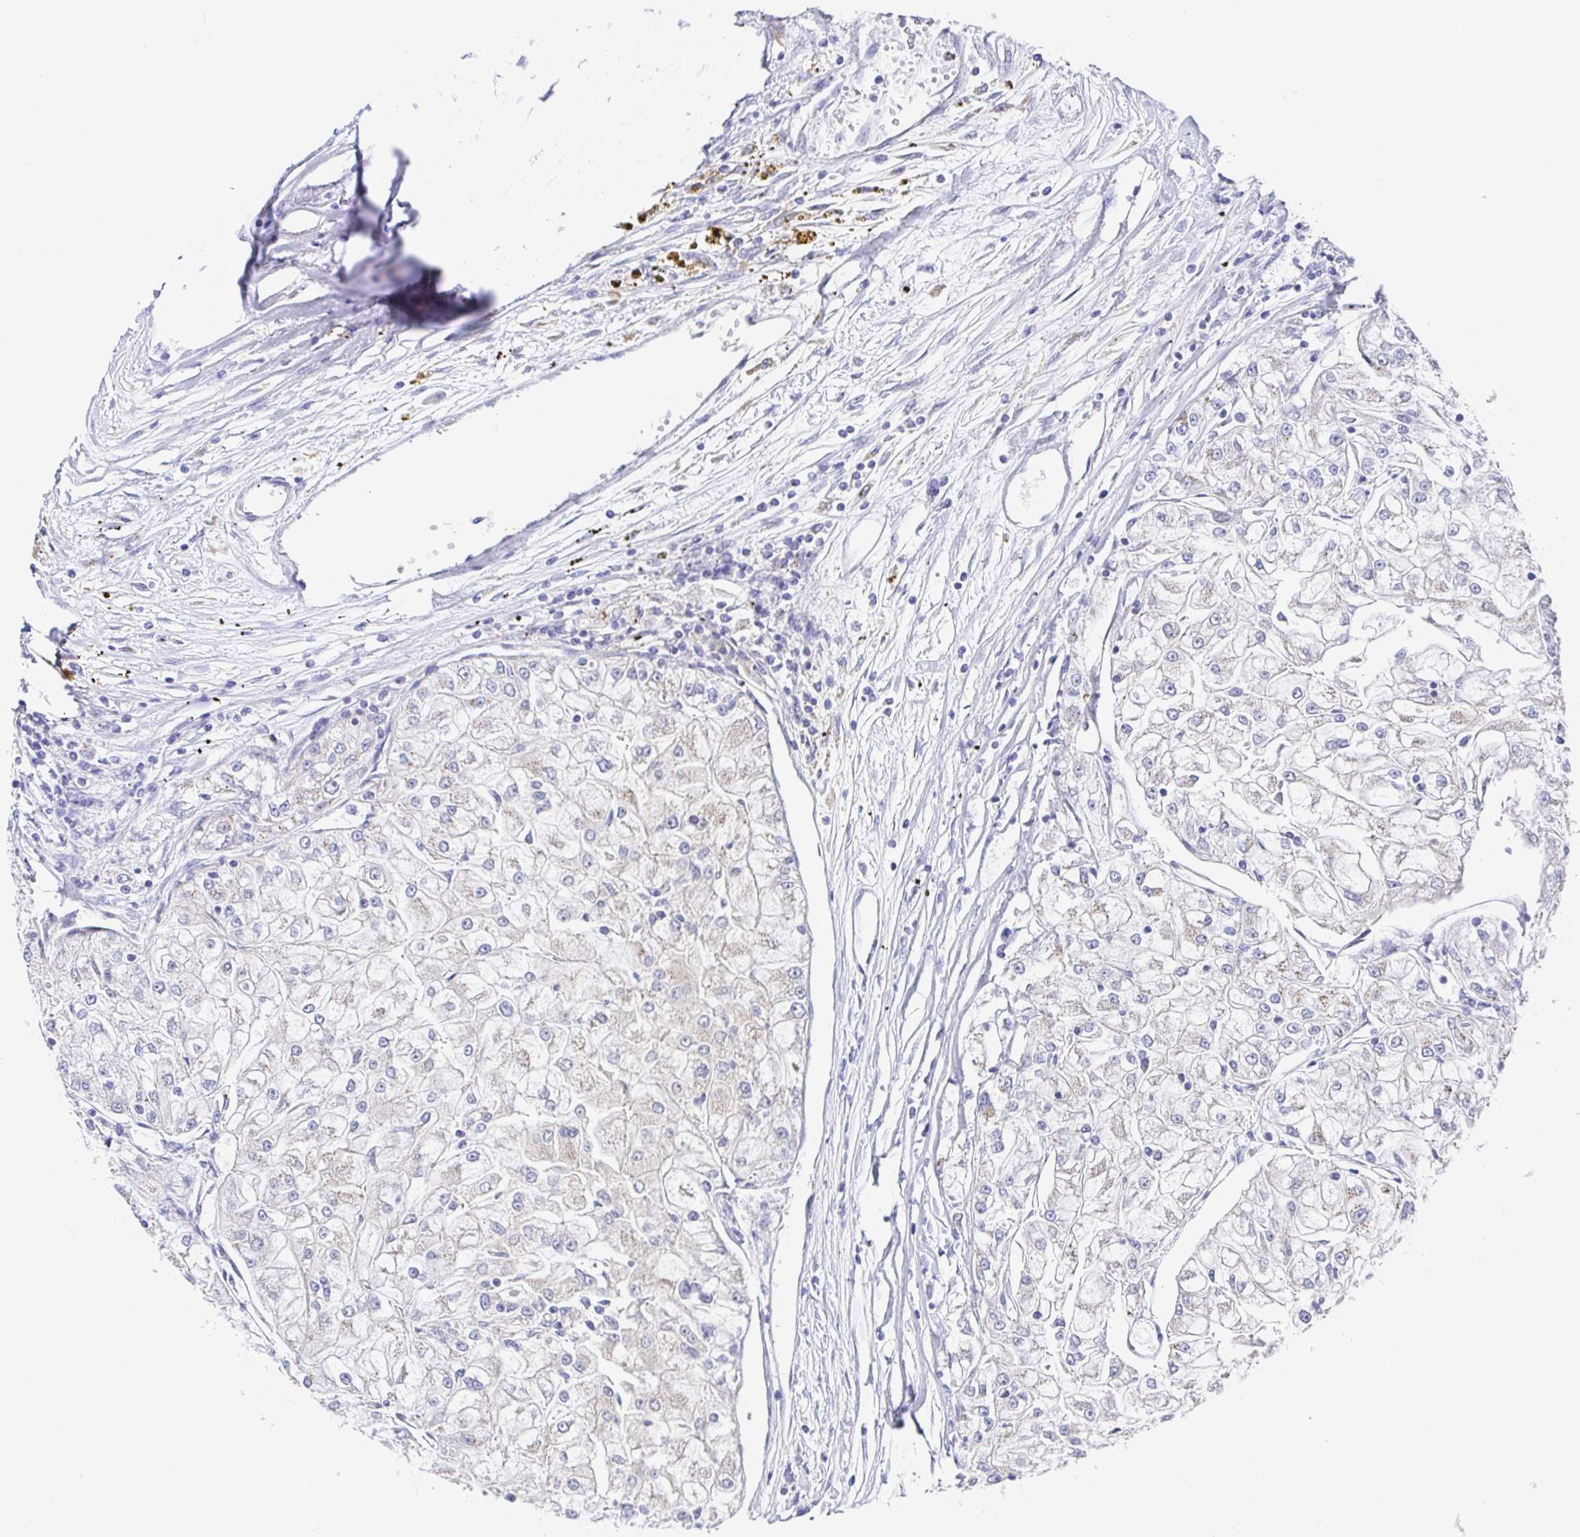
{"staining": {"intensity": "negative", "quantity": "none", "location": "none"}, "tissue": "renal cancer", "cell_type": "Tumor cells", "image_type": "cancer", "snomed": [{"axis": "morphology", "description": "Adenocarcinoma, NOS"}, {"axis": "topography", "description": "Kidney"}], "caption": "This is a micrograph of immunohistochemistry staining of renal adenocarcinoma, which shows no positivity in tumor cells. (Brightfield microscopy of DAB (3,3'-diaminobenzidine) immunohistochemistry (IHC) at high magnification).", "gene": "GOLGA1", "patient": {"sex": "female", "age": 72}}